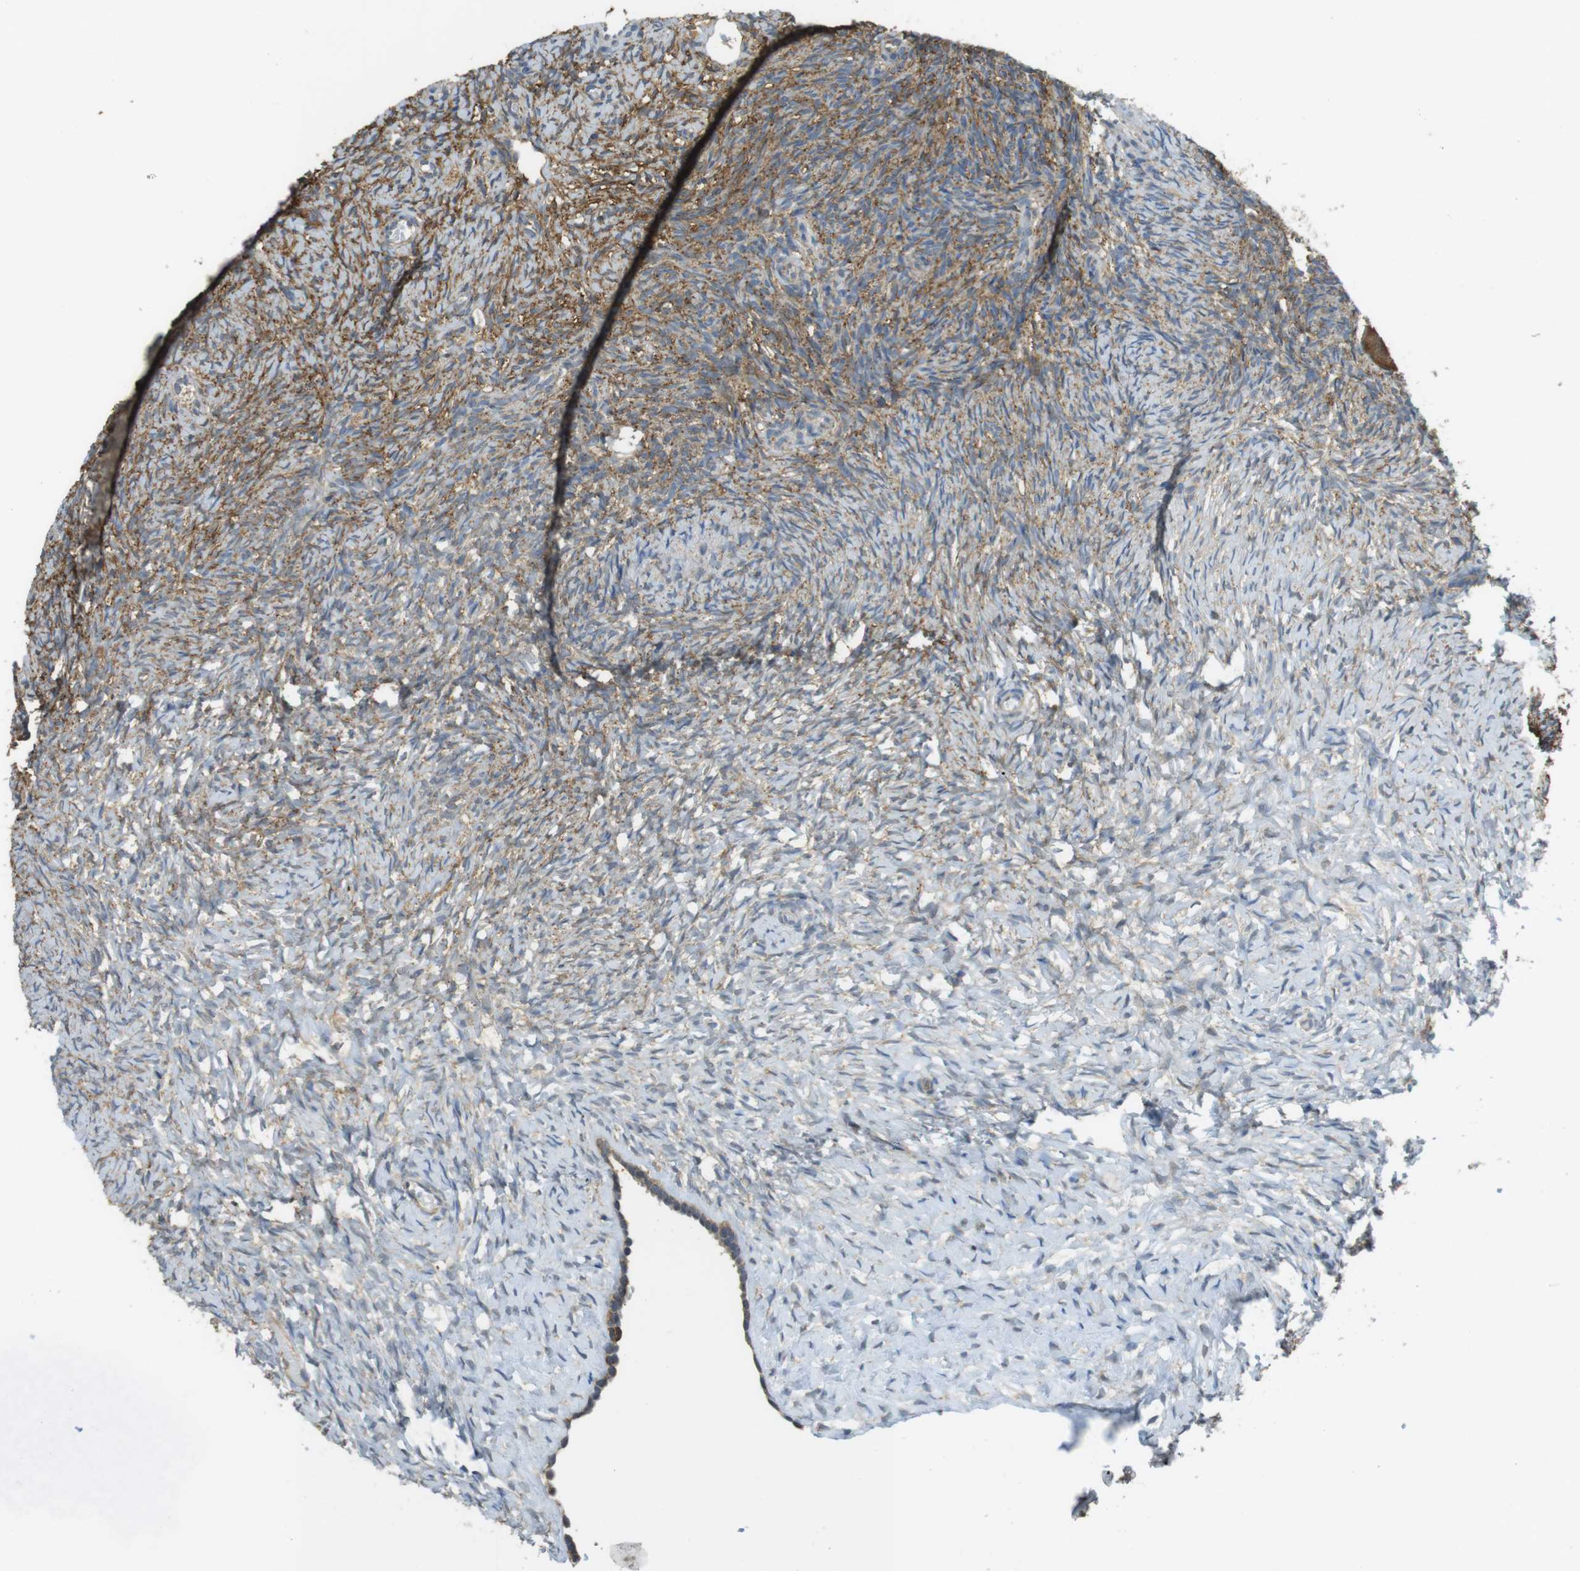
{"staining": {"intensity": "moderate", "quantity": "25%-75%", "location": "cytoplasmic/membranous"}, "tissue": "ovary", "cell_type": "Ovarian stroma cells", "image_type": "normal", "snomed": [{"axis": "morphology", "description": "Normal tissue, NOS"}, {"axis": "topography", "description": "Ovary"}], "caption": "Ovarian stroma cells reveal medium levels of moderate cytoplasmic/membranous staining in approximately 25%-75% of cells in unremarkable ovary.", "gene": "BRI3BP", "patient": {"sex": "female", "age": 35}}